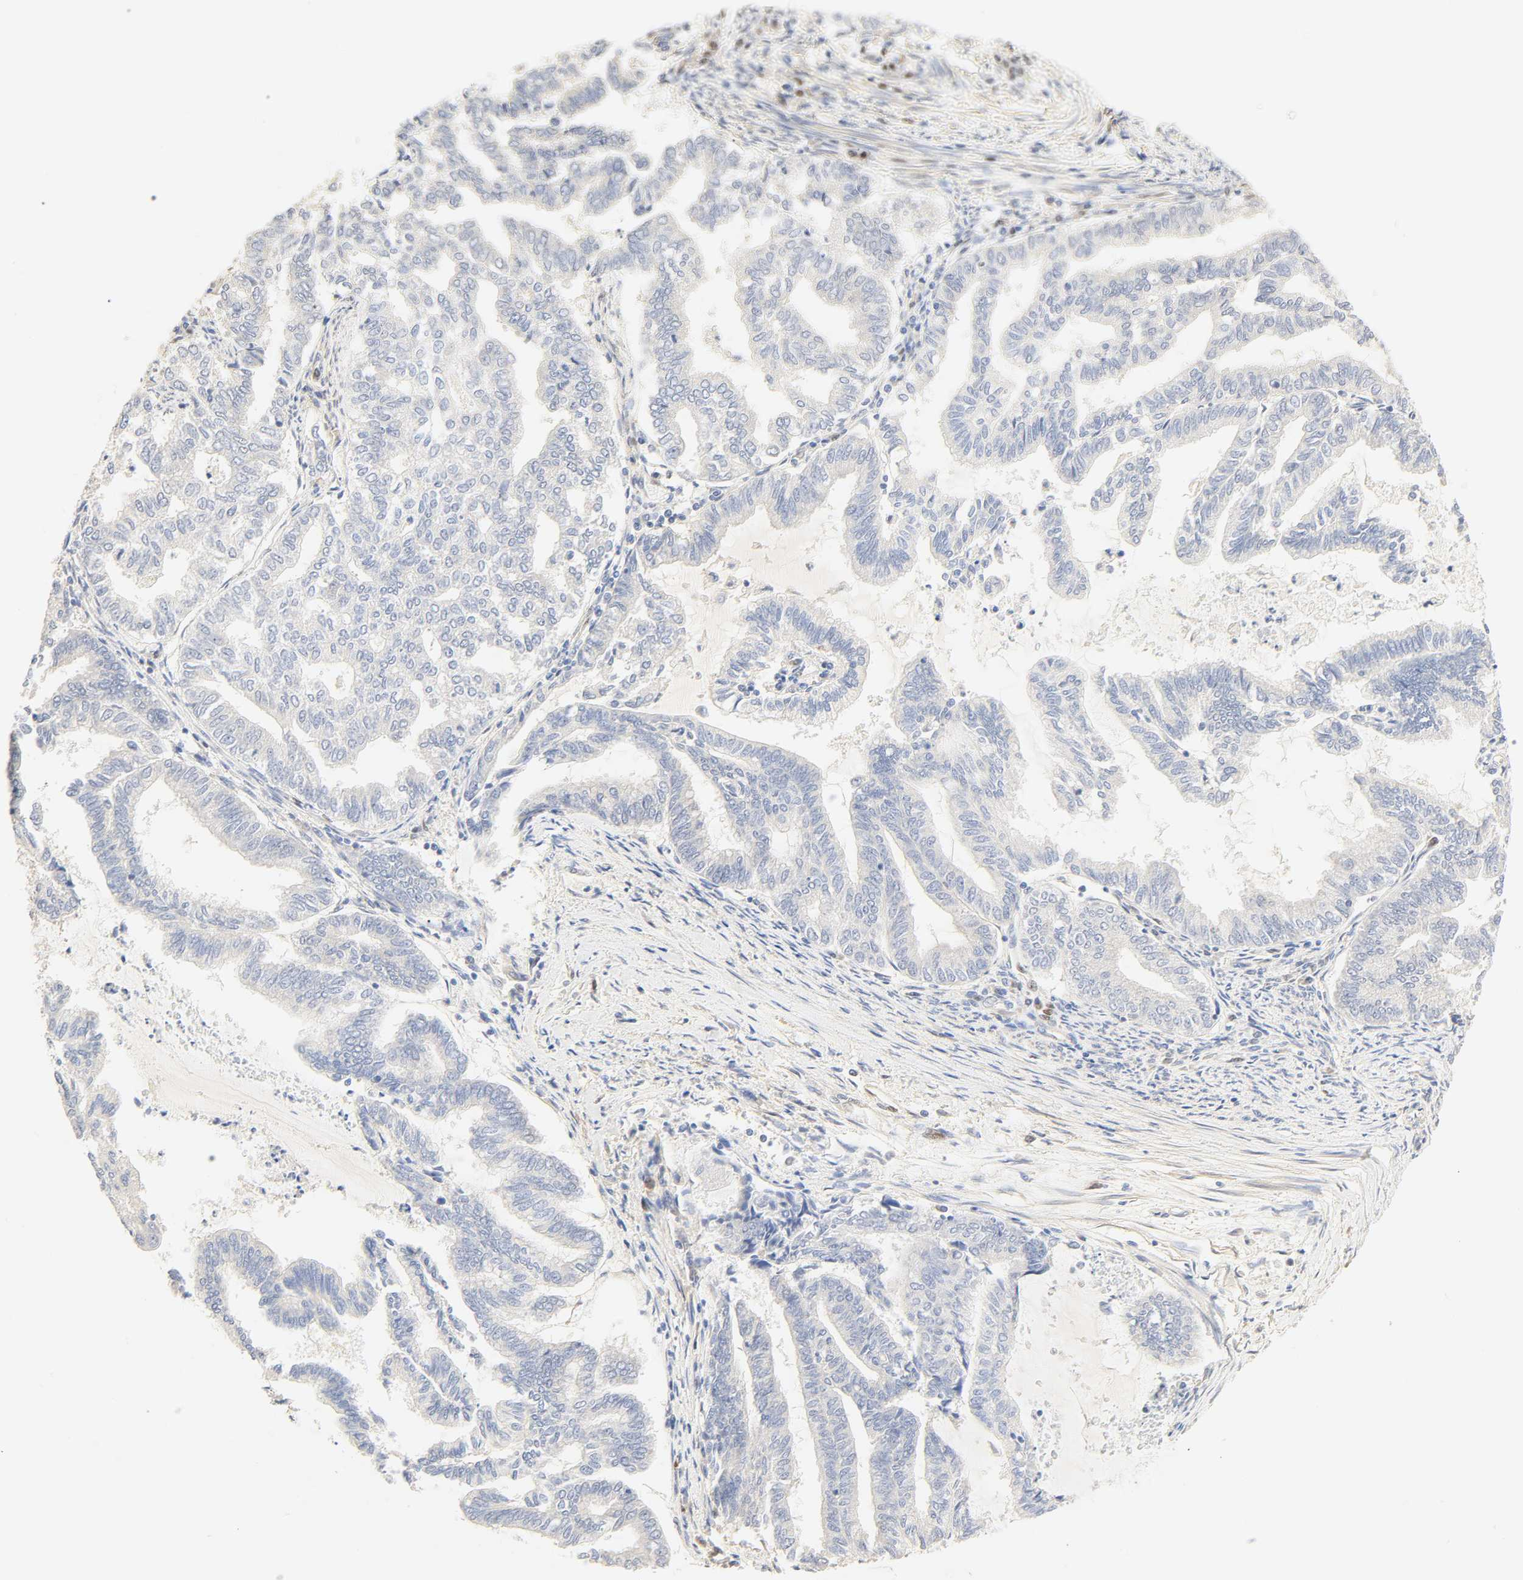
{"staining": {"intensity": "negative", "quantity": "none", "location": "none"}, "tissue": "endometrial cancer", "cell_type": "Tumor cells", "image_type": "cancer", "snomed": [{"axis": "morphology", "description": "Adenocarcinoma, NOS"}, {"axis": "topography", "description": "Endometrium"}], "caption": "DAB immunohistochemical staining of endometrial adenocarcinoma shows no significant positivity in tumor cells.", "gene": "BORCS8-MEF2B", "patient": {"sex": "female", "age": 79}}